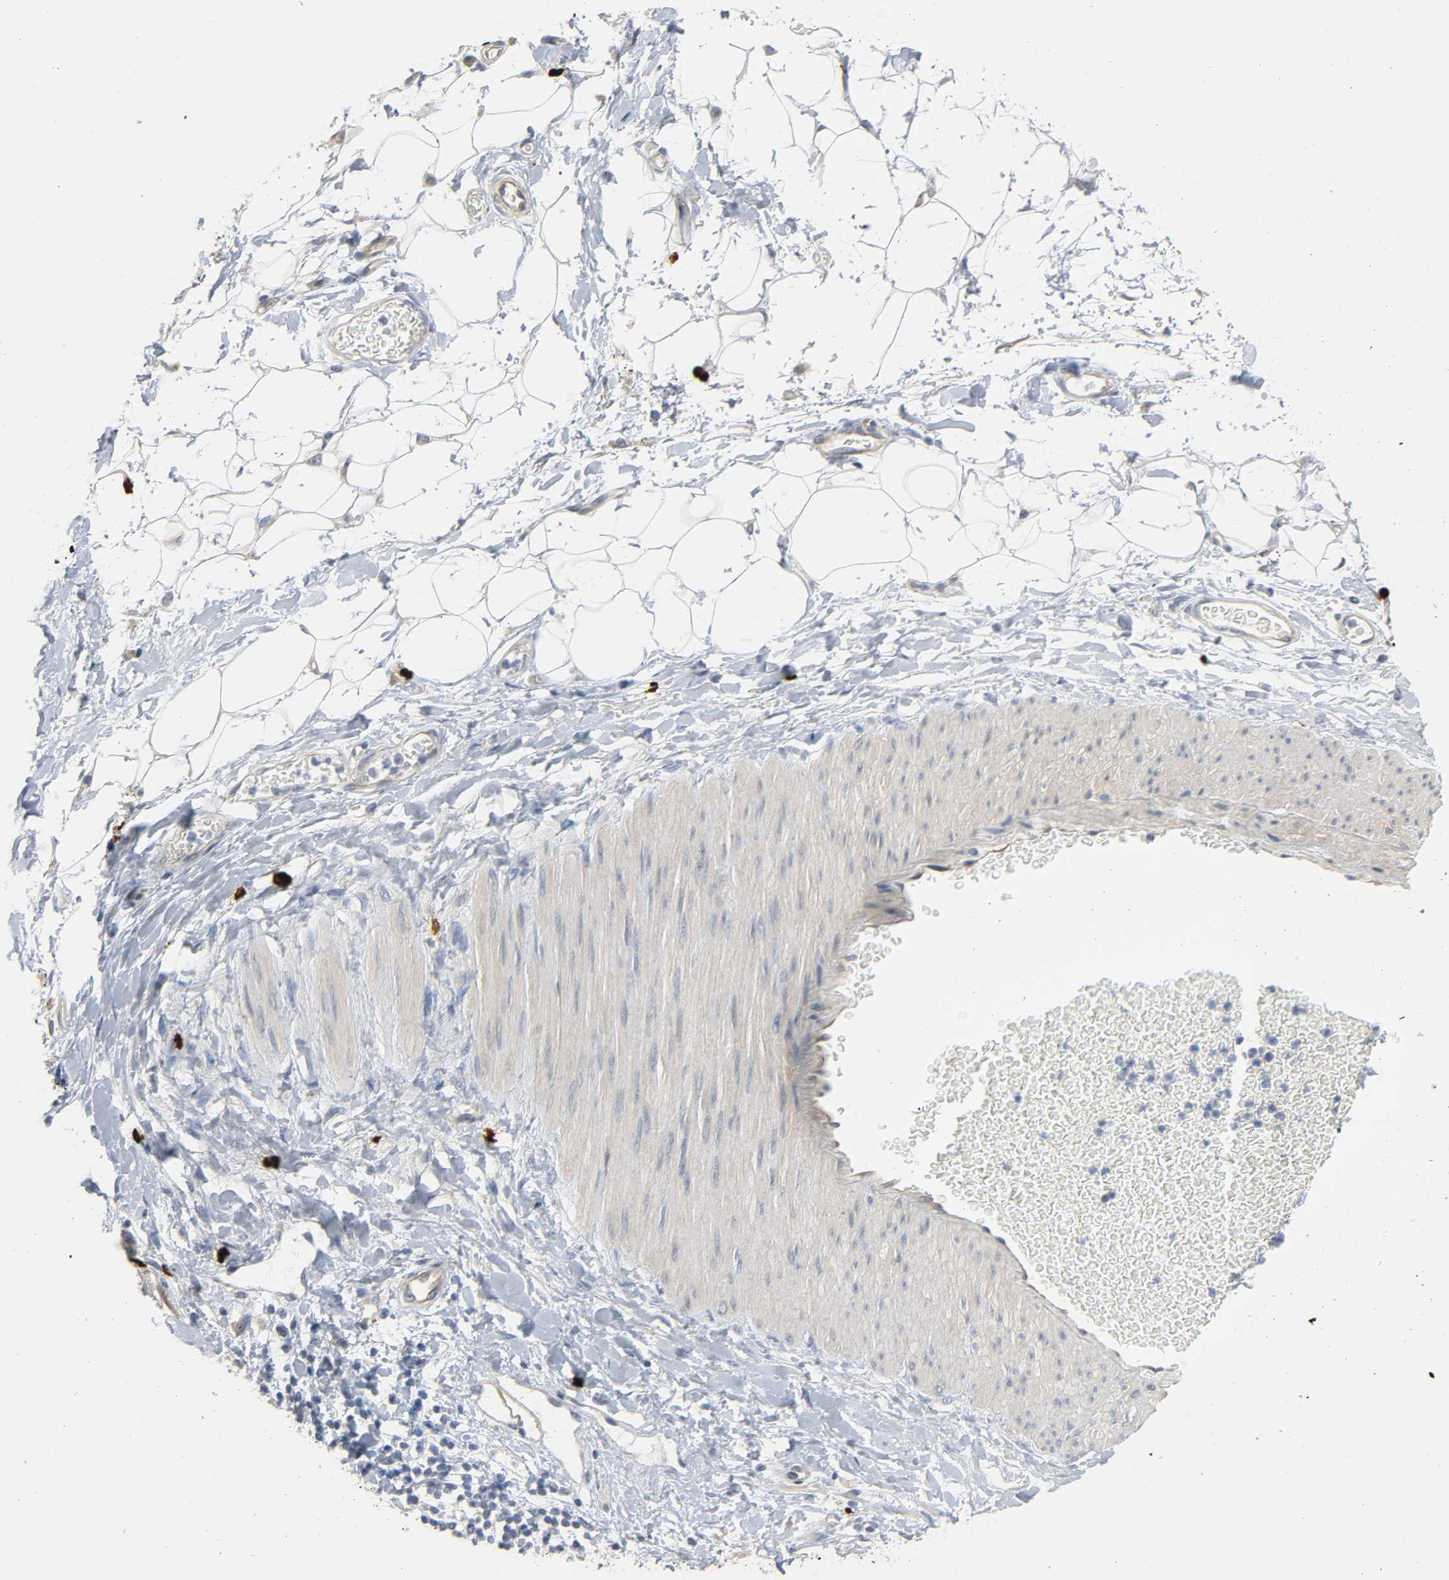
{"staining": {"intensity": "negative", "quantity": "none", "location": "none"}, "tissue": "adipose tissue", "cell_type": "Adipocytes", "image_type": "normal", "snomed": [{"axis": "morphology", "description": "Normal tissue, NOS"}, {"axis": "morphology", "description": "Urothelial carcinoma, High grade"}, {"axis": "topography", "description": "Vascular tissue"}, {"axis": "topography", "description": "Urinary bladder"}], "caption": "A histopathology image of human adipose tissue is negative for staining in adipocytes. (Brightfield microscopy of DAB (3,3'-diaminobenzidine) IHC at high magnification).", "gene": "LIMCH1", "patient": {"sex": "female", "age": 56}}